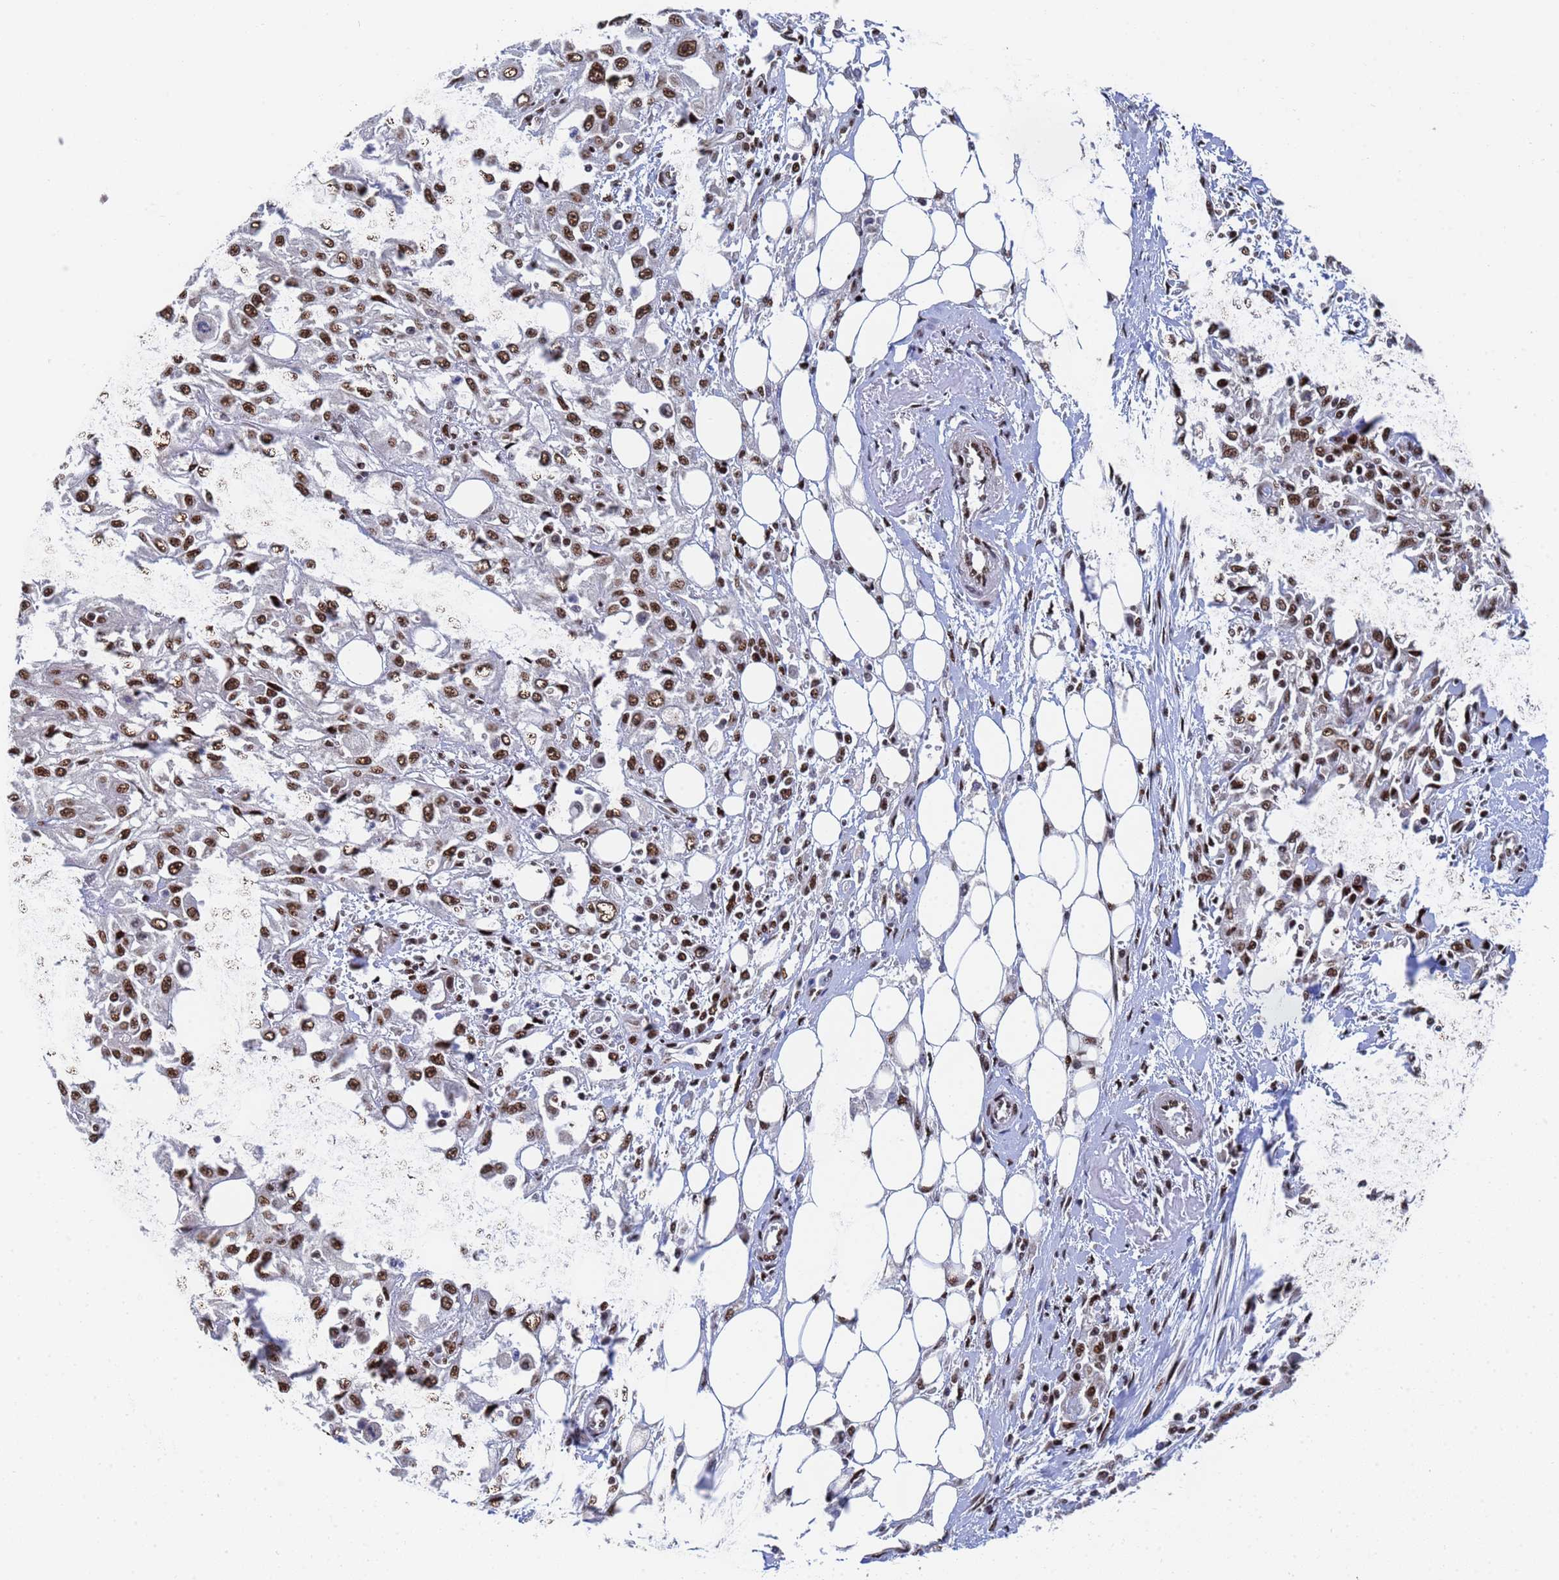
{"staining": {"intensity": "moderate", "quantity": ">75%", "location": "nuclear"}, "tissue": "skin cancer", "cell_type": "Tumor cells", "image_type": "cancer", "snomed": [{"axis": "morphology", "description": "Squamous cell carcinoma, NOS"}, {"axis": "morphology", "description": "Squamous cell carcinoma, metastatic, NOS"}, {"axis": "topography", "description": "Skin"}, {"axis": "topography", "description": "Lymph node"}], "caption": "Immunohistochemical staining of skin cancer shows moderate nuclear protein expression in about >75% of tumor cells.", "gene": "AP5Z1", "patient": {"sex": "male", "age": 75}}